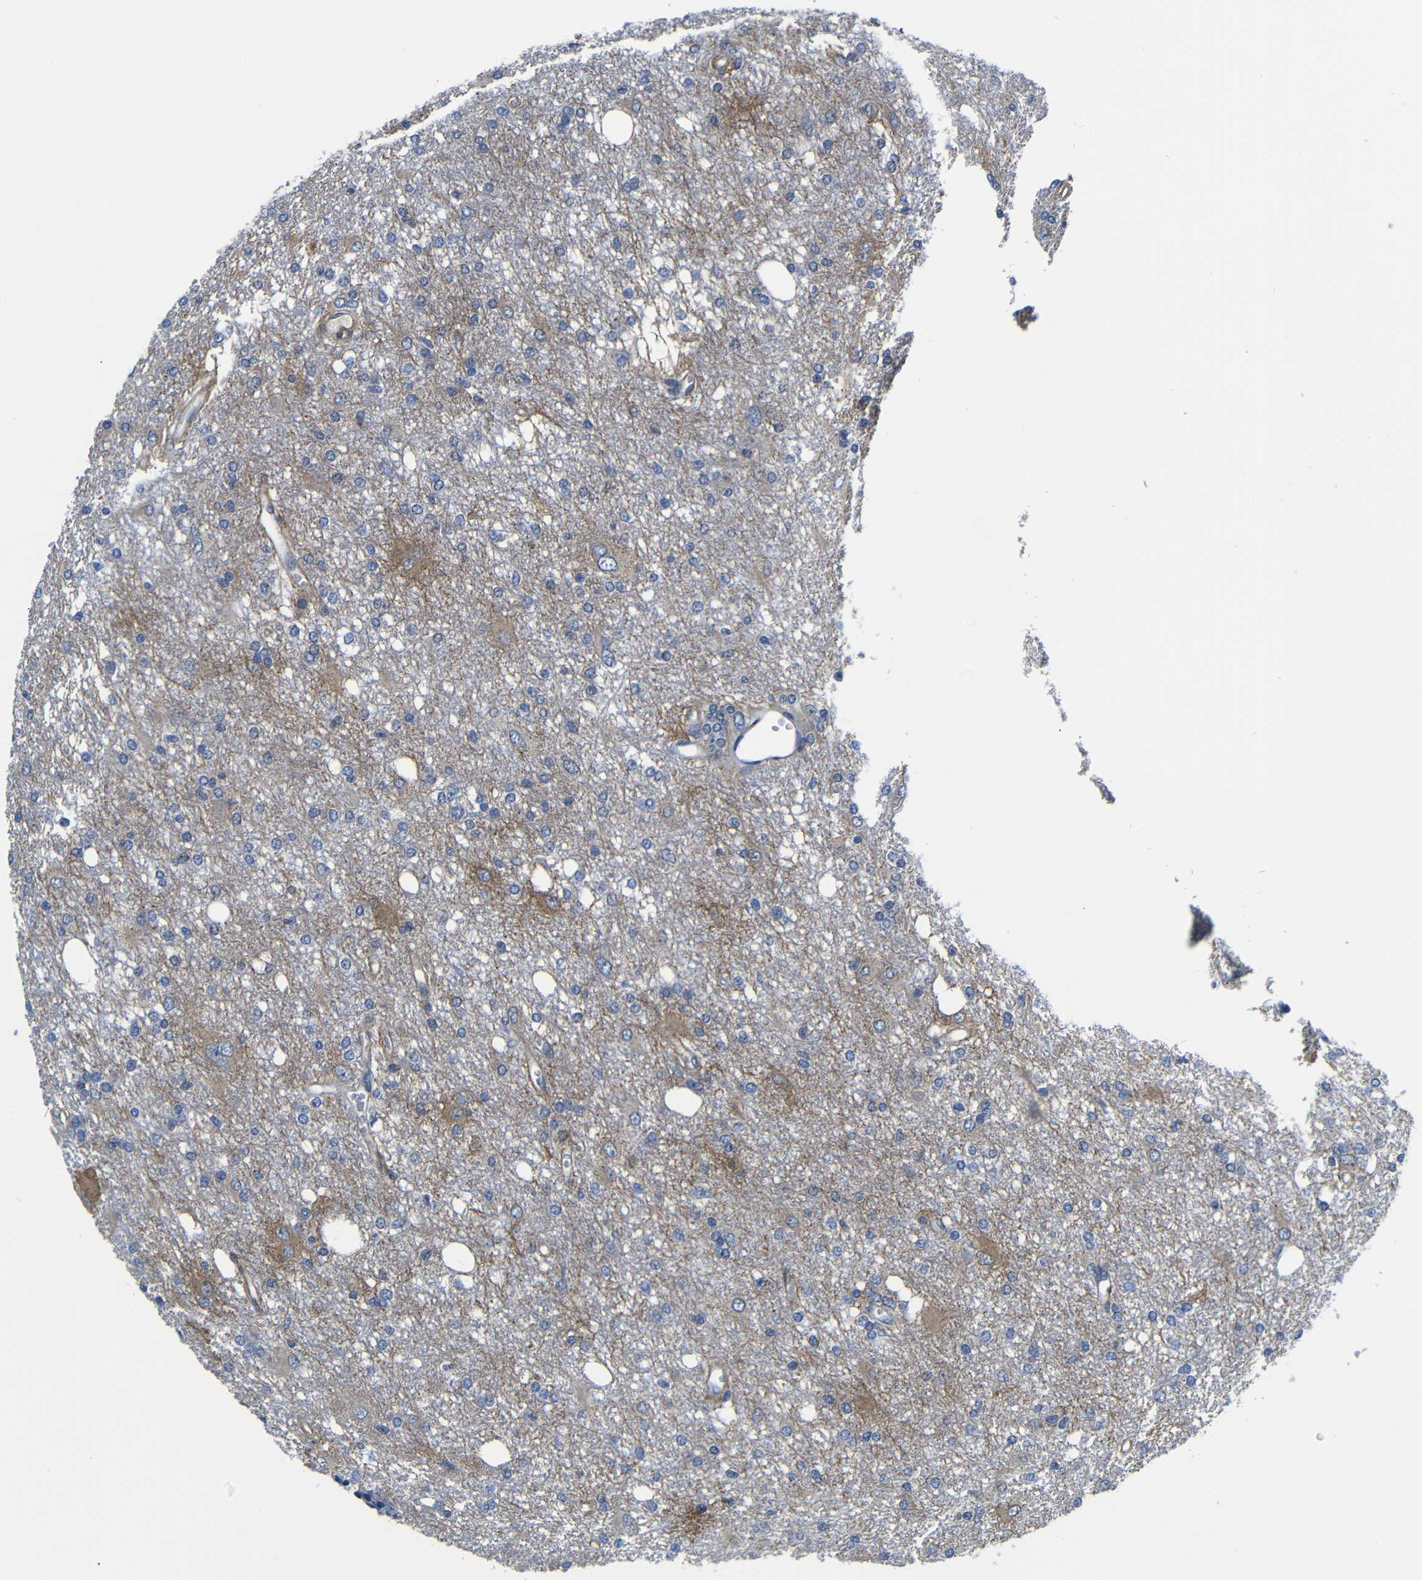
{"staining": {"intensity": "moderate", "quantity": "25%-75%", "location": "cytoplasmic/membranous"}, "tissue": "glioma", "cell_type": "Tumor cells", "image_type": "cancer", "snomed": [{"axis": "morphology", "description": "Glioma, malignant, High grade"}, {"axis": "topography", "description": "Brain"}], "caption": "Approximately 25%-75% of tumor cells in malignant glioma (high-grade) demonstrate moderate cytoplasmic/membranous protein expression as visualized by brown immunohistochemical staining.", "gene": "AFDN", "patient": {"sex": "female", "age": 59}}